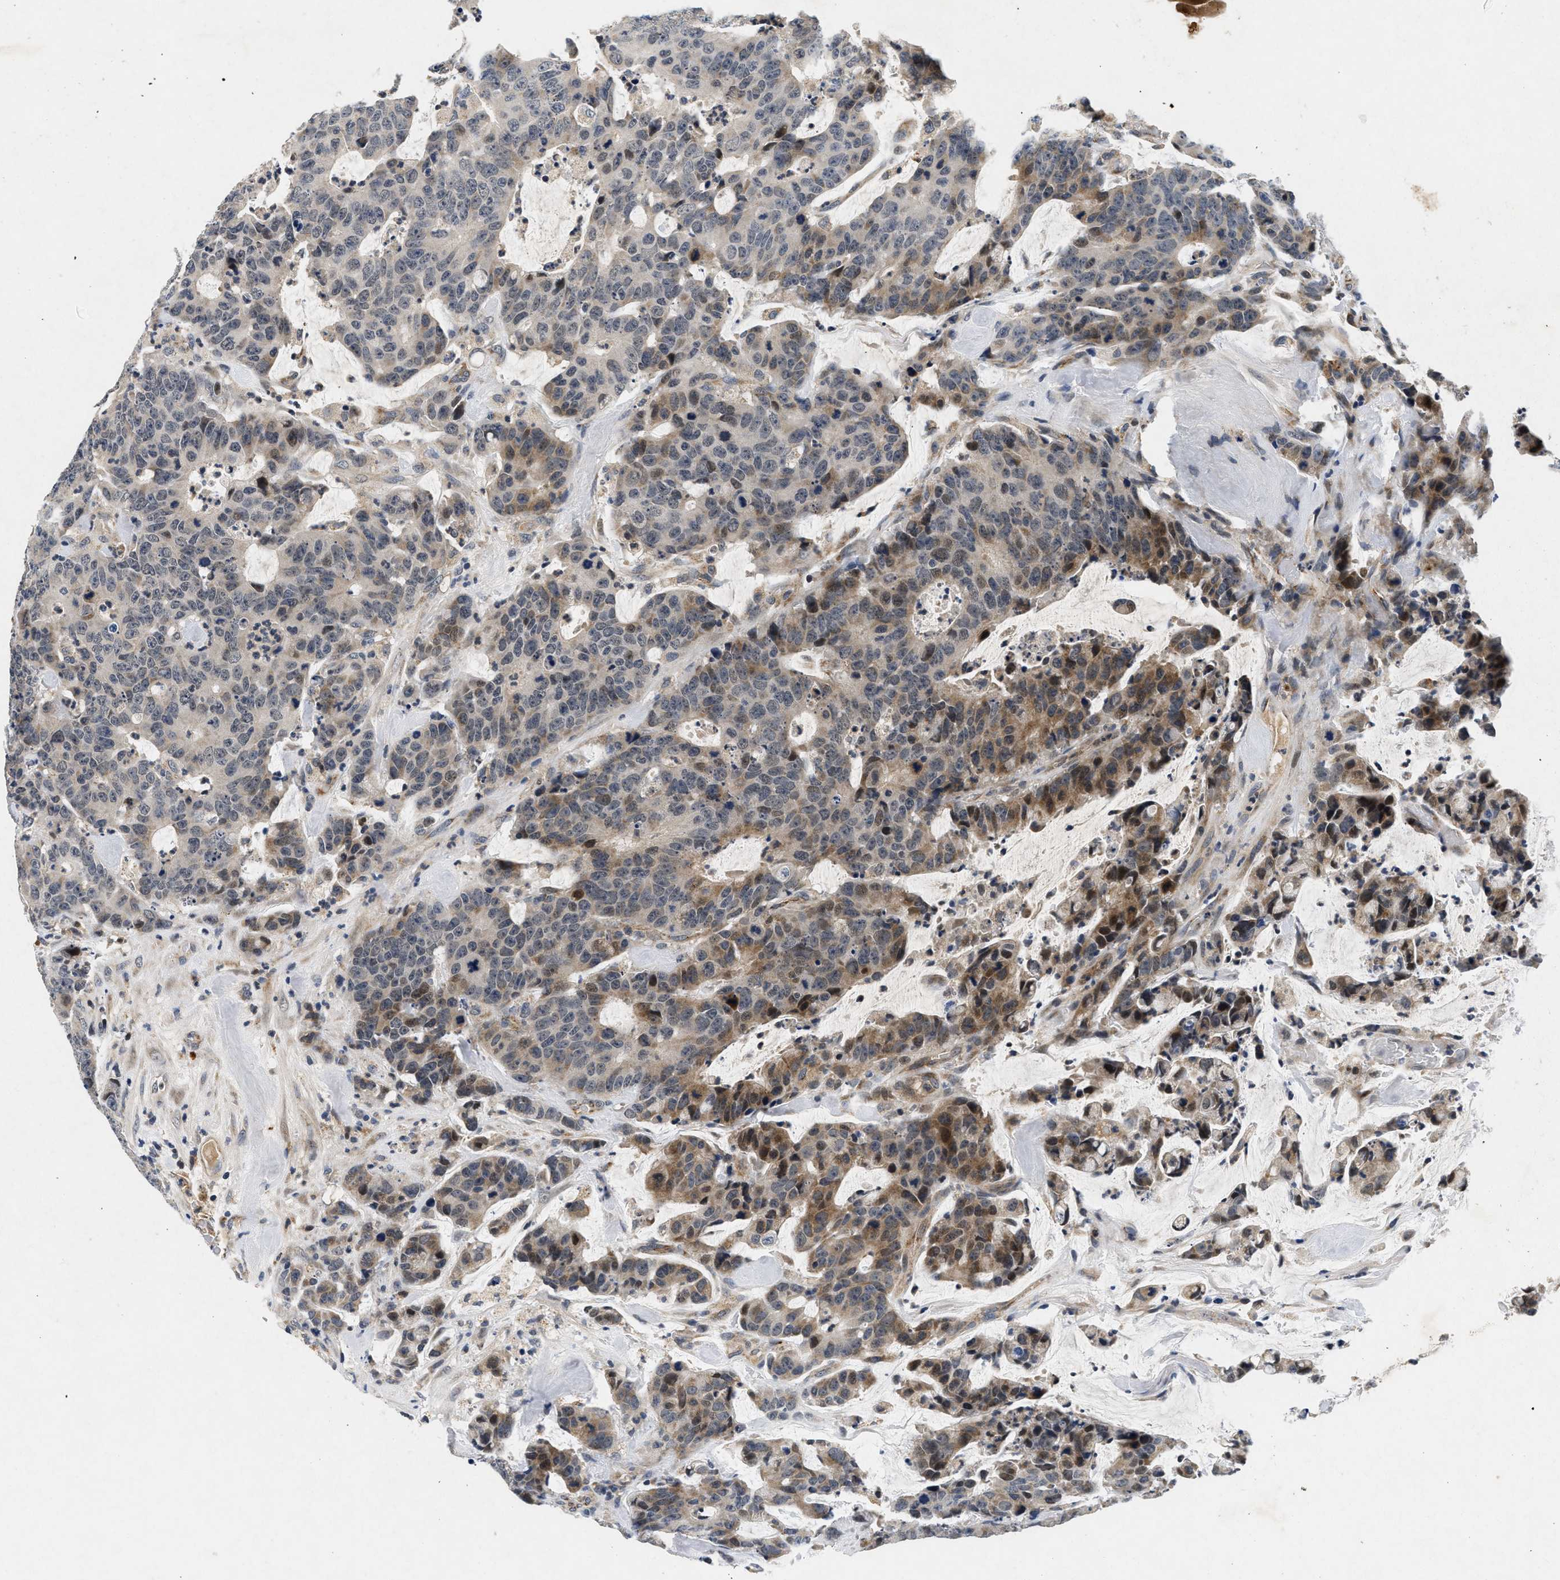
{"staining": {"intensity": "moderate", "quantity": "25%-75%", "location": "cytoplasmic/membranous"}, "tissue": "colorectal cancer", "cell_type": "Tumor cells", "image_type": "cancer", "snomed": [{"axis": "morphology", "description": "Adenocarcinoma, NOS"}, {"axis": "topography", "description": "Colon"}], "caption": "This photomicrograph demonstrates IHC staining of adenocarcinoma (colorectal), with medium moderate cytoplasmic/membranous staining in about 25%-75% of tumor cells.", "gene": "PDP1", "patient": {"sex": "female", "age": 86}}